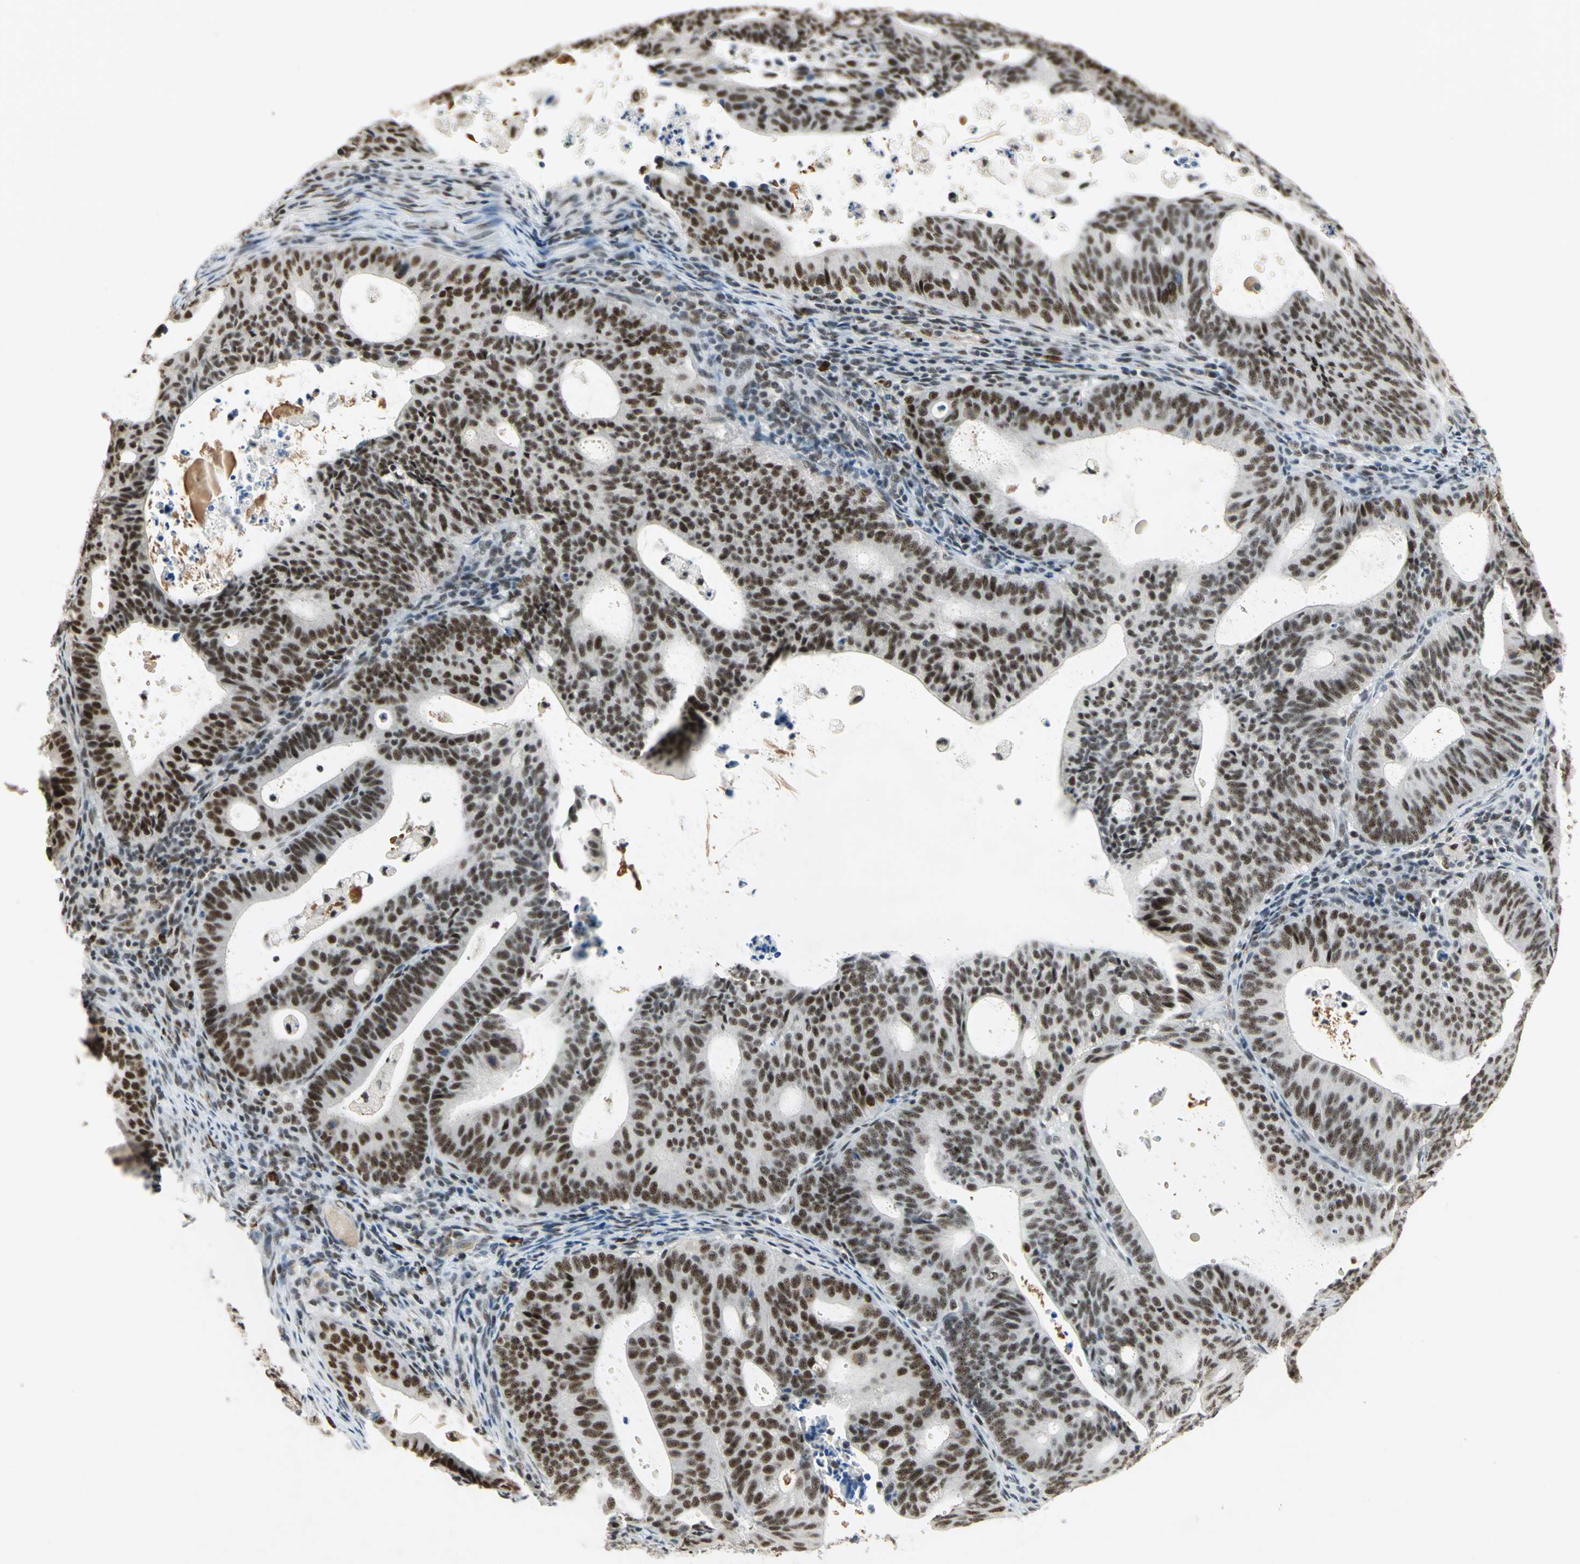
{"staining": {"intensity": "strong", "quantity": ">75%", "location": "nuclear"}, "tissue": "endometrial cancer", "cell_type": "Tumor cells", "image_type": "cancer", "snomed": [{"axis": "morphology", "description": "Adenocarcinoma, NOS"}, {"axis": "topography", "description": "Uterus"}], "caption": "Protein expression analysis of endometrial adenocarcinoma reveals strong nuclear staining in approximately >75% of tumor cells.", "gene": "CCNT1", "patient": {"sex": "female", "age": 83}}